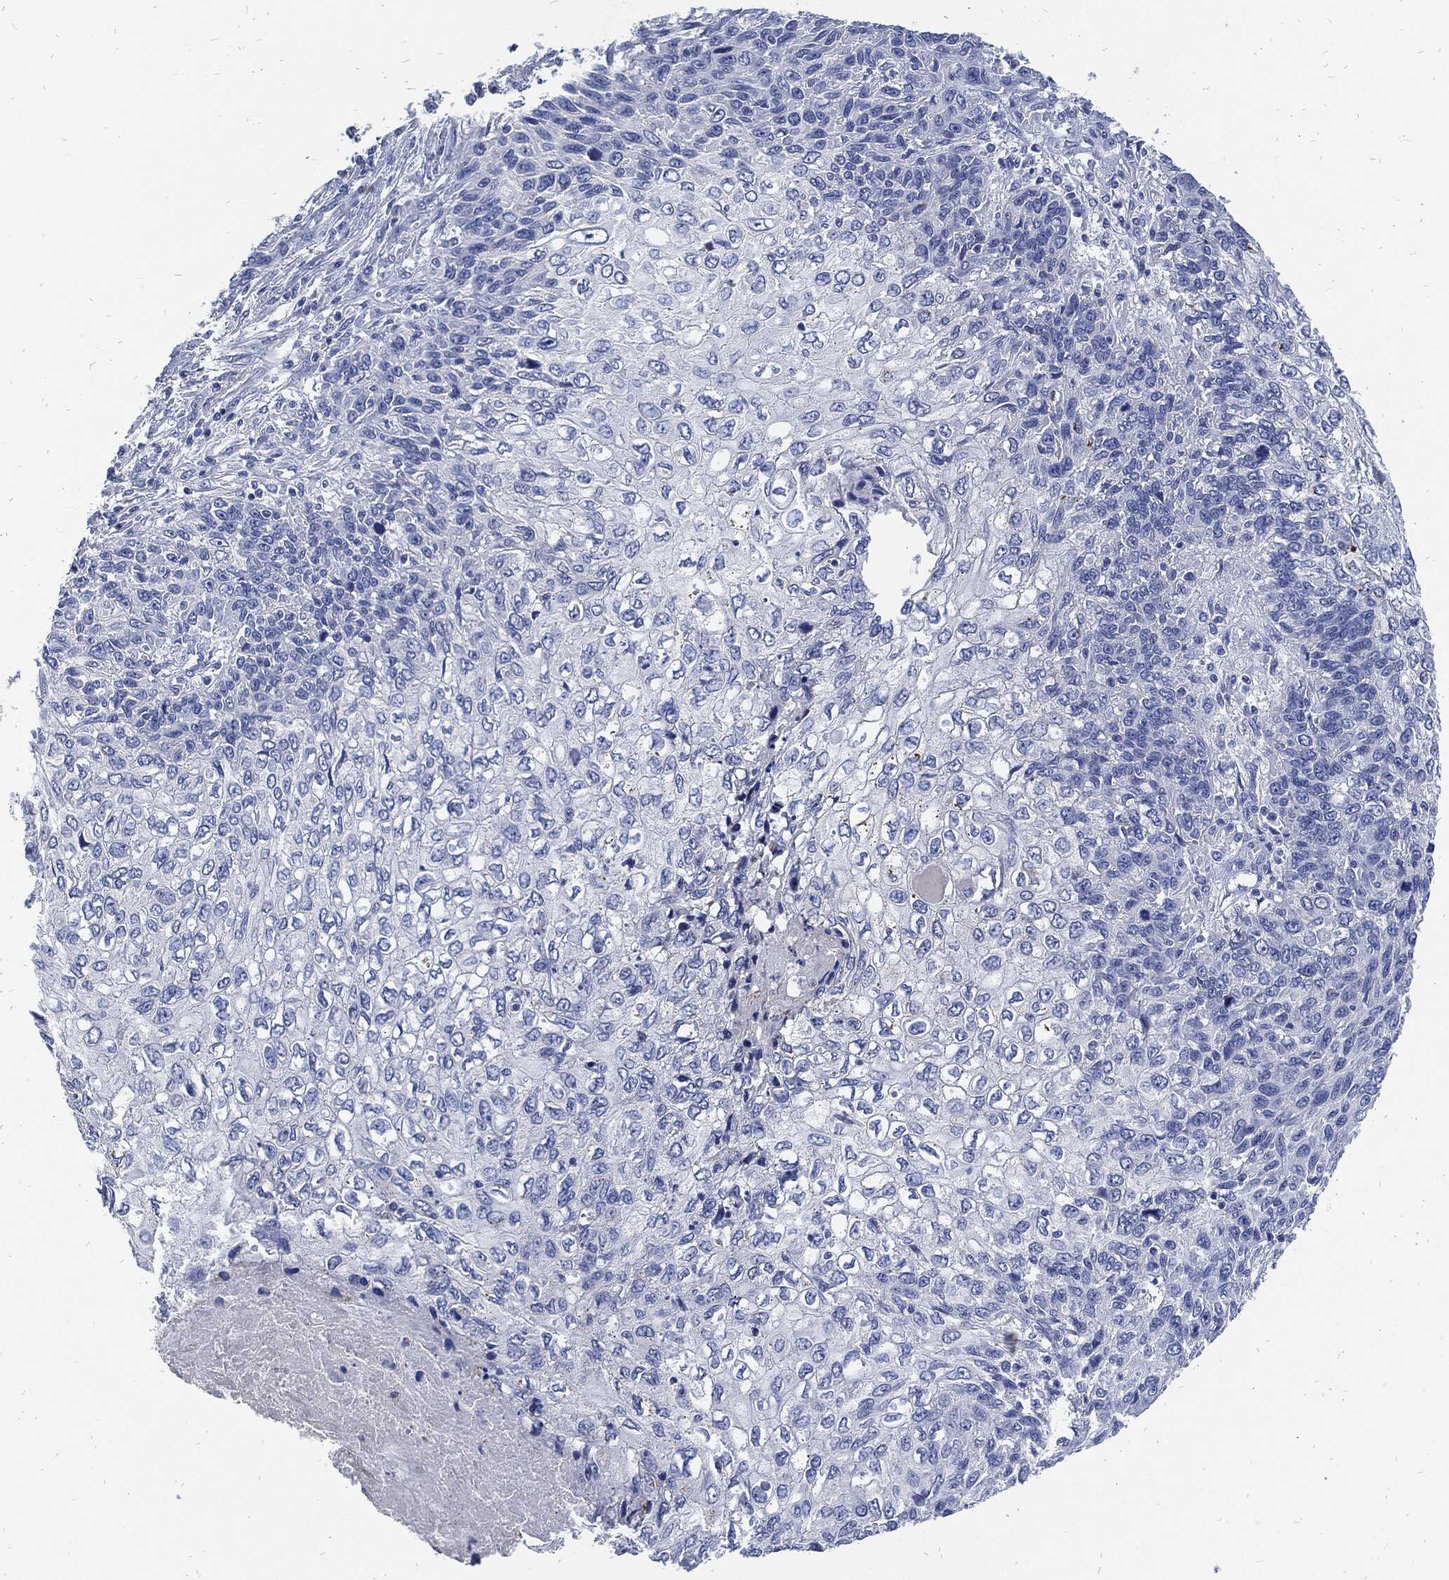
{"staining": {"intensity": "negative", "quantity": "none", "location": "none"}, "tissue": "skin cancer", "cell_type": "Tumor cells", "image_type": "cancer", "snomed": [{"axis": "morphology", "description": "Squamous cell carcinoma, NOS"}, {"axis": "topography", "description": "Skin"}], "caption": "This micrograph is of squamous cell carcinoma (skin) stained with IHC to label a protein in brown with the nuclei are counter-stained blue. There is no positivity in tumor cells.", "gene": "FABP4", "patient": {"sex": "male", "age": 92}}